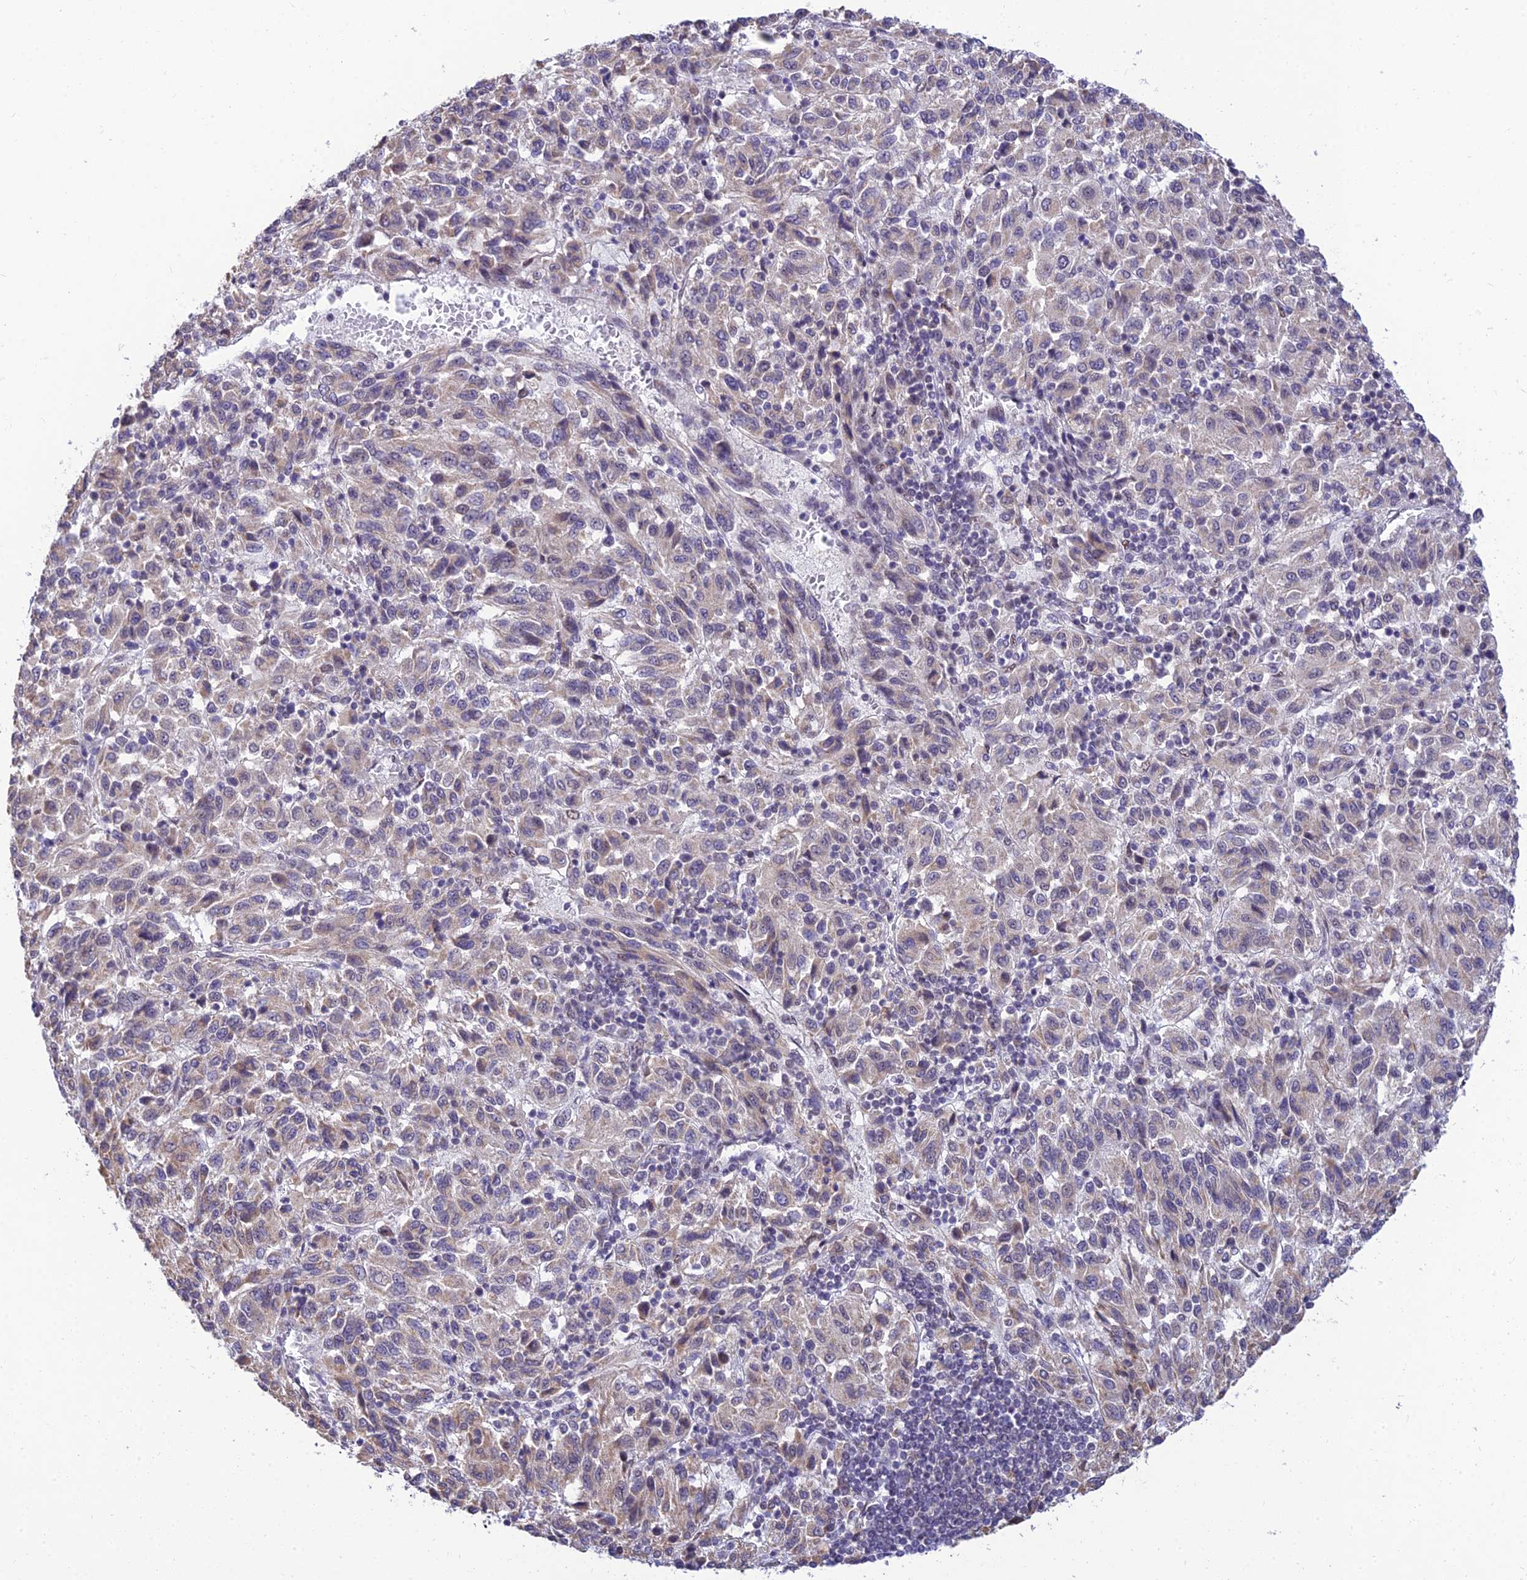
{"staining": {"intensity": "weak", "quantity": "25%-75%", "location": "cytoplasmic/membranous"}, "tissue": "melanoma", "cell_type": "Tumor cells", "image_type": "cancer", "snomed": [{"axis": "morphology", "description": "Malignant melanoma, Metastatic site"}, {"axis": "topography", "description": "Lung"}], "caption": "Melanoma stained with immunohistochemistry (IHC) exhibits weak cytoplasmic/membranous positivity in approximately 25%-75% of tumor cells.", "gene": "C2orf49", "patient": {"sex": "male", "age": 64}}